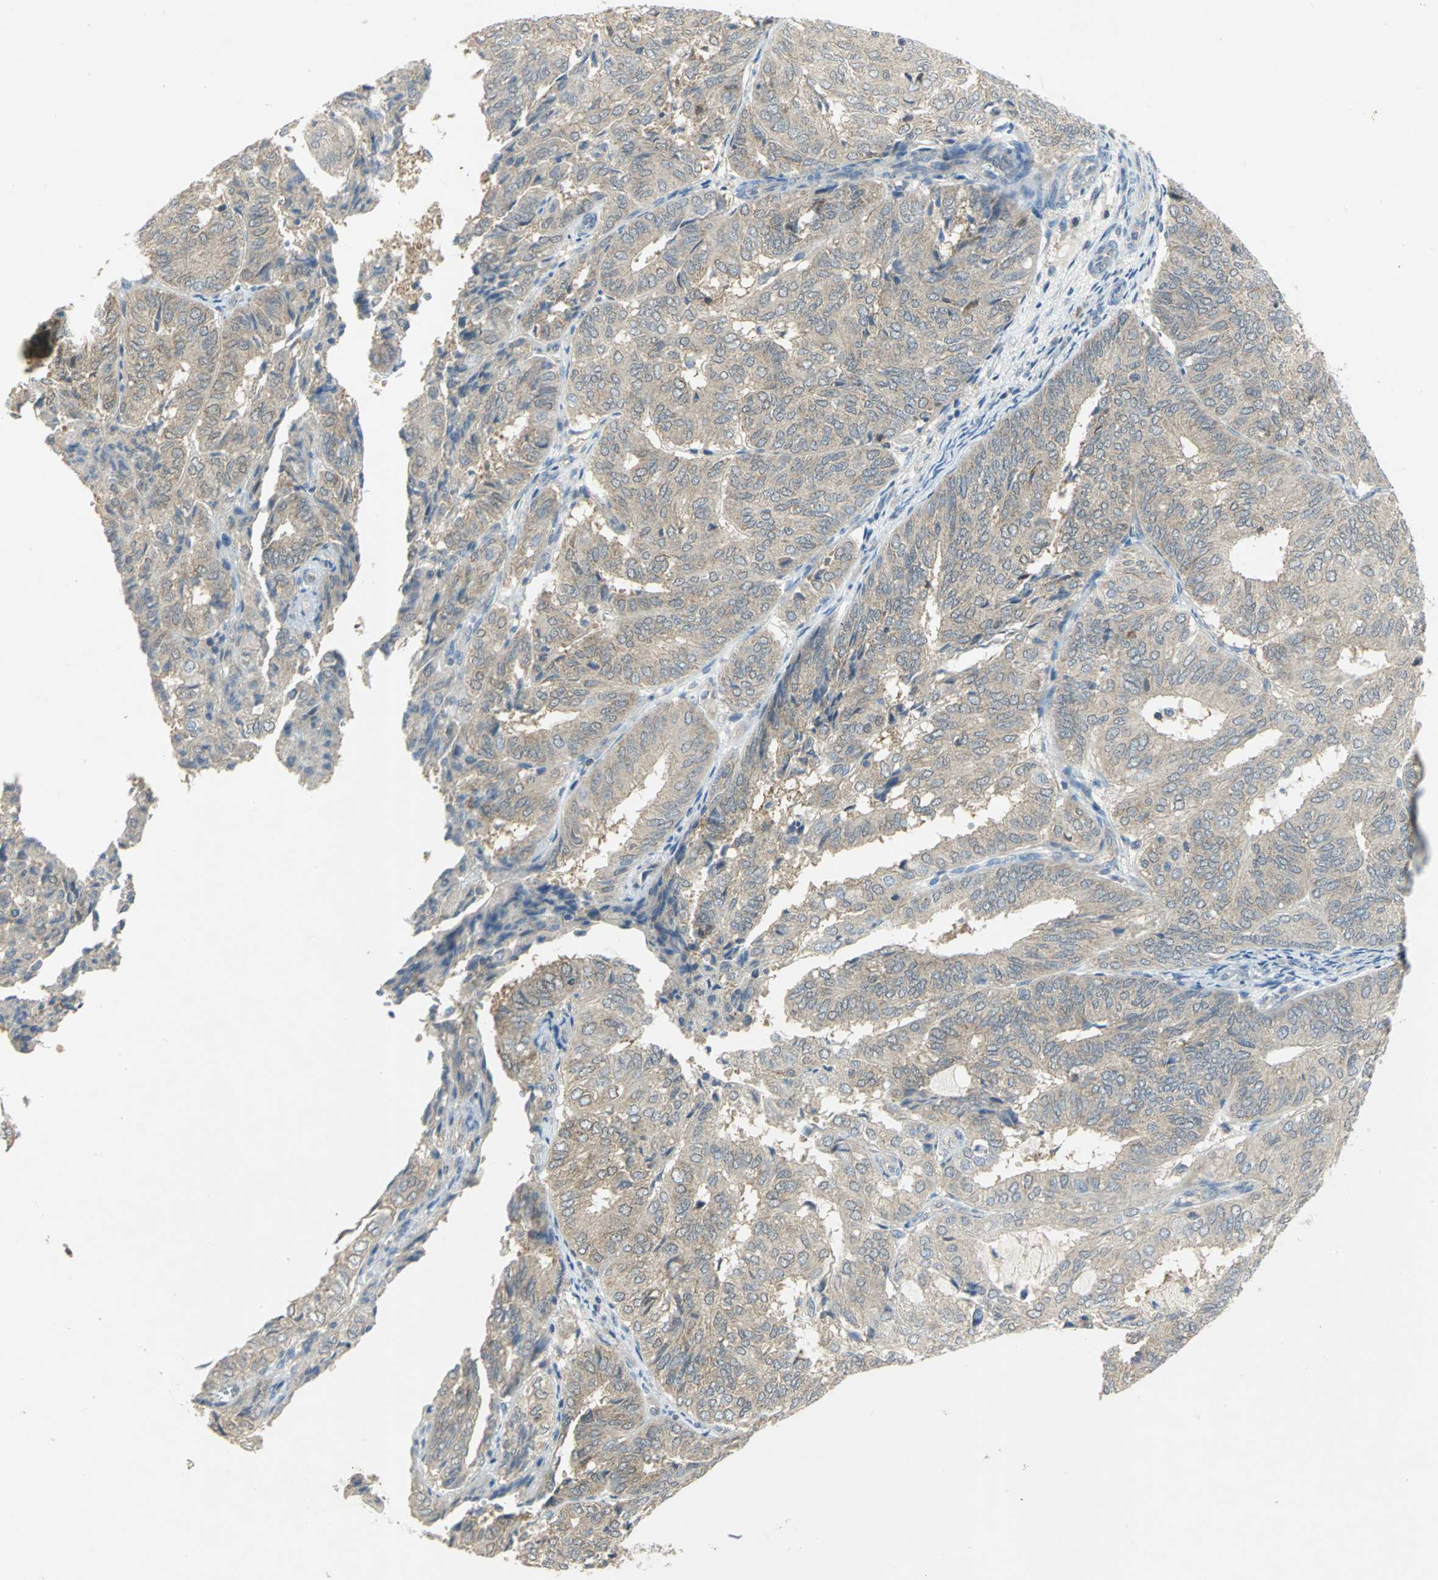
{"staining": {"intensity": "weak", "quantity": ">75%", "location": "cytoplasmic/membranous"}, "tissue": "endometrial cancer", "cell_type": "Tumor cells", "image_type": "cancer", "snomed": [{"axis": "morphology", "description": "Adenocarcinoma, NOS"}, {"axis": "topography", "description": "Uterus"}], "caption": "A brown stain labels weak cytoplasmic/membranous staining of a protein in adenocarcinoma (endometrial) tumor cells.", "gene": "PPIA", "patient": {"sex": "female", "age": 60}}